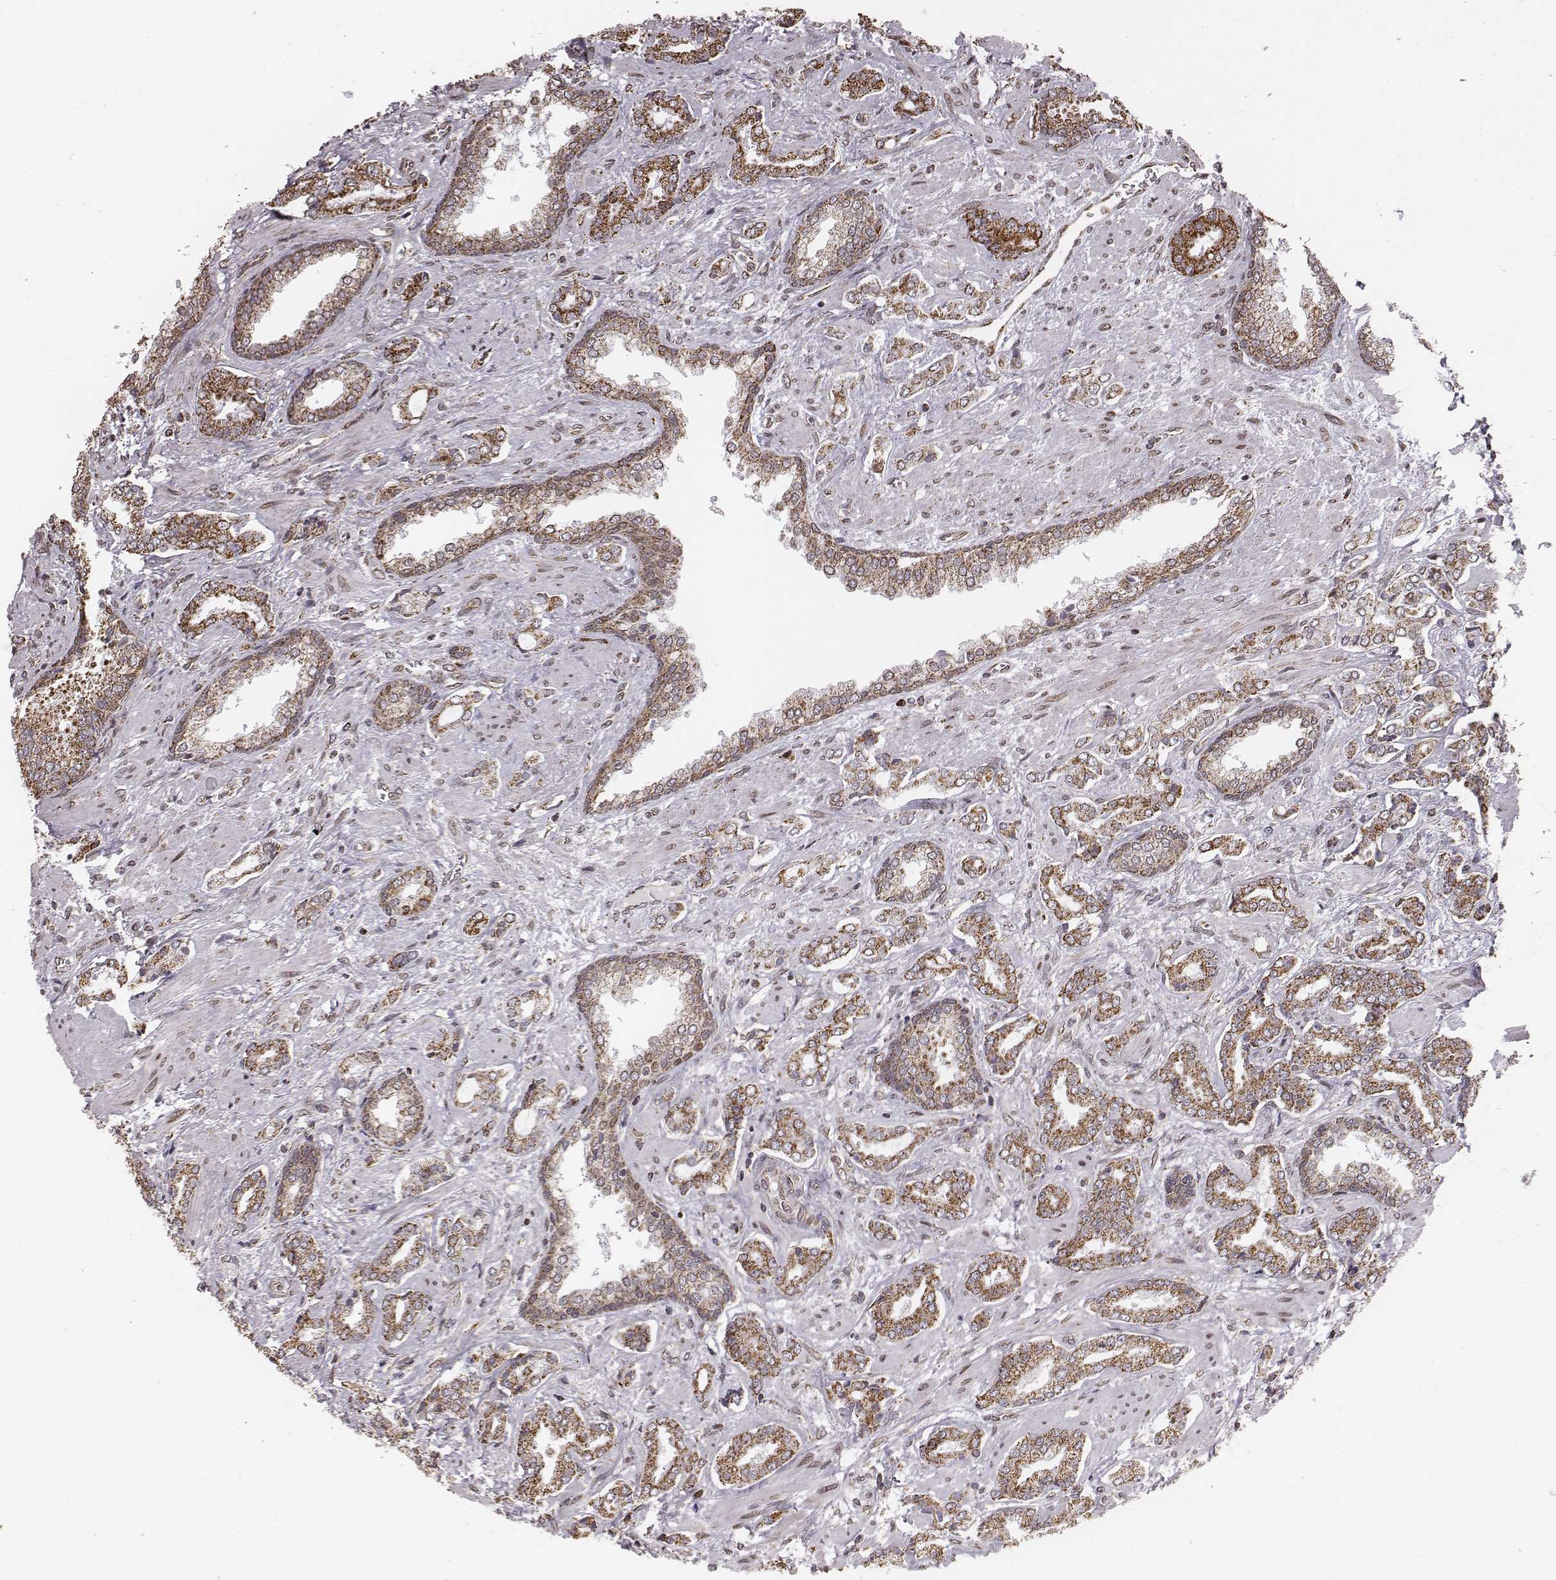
{"staining": {"intensity": "moderate", "quantity": ">75%", "location": "cytoplasmic/membranous"}, "tissue": "prostate cancer", "cell_type": "Tumor cells", "image_type": "cancer", "snomed": [{"axis": "morphology", "description": "Adenocarcinoma, Low grade"}, {"axis": "topography", "description": "Prostate"}], "caption": "Immunohistochemical staining of human prostate cancer displays medium levels of moderate cytoplasmic/membranous protein staining in approximately >75% of tumor cells.", "gene": "ACOT2", "patient": {"sex": "male", "age": 61}}